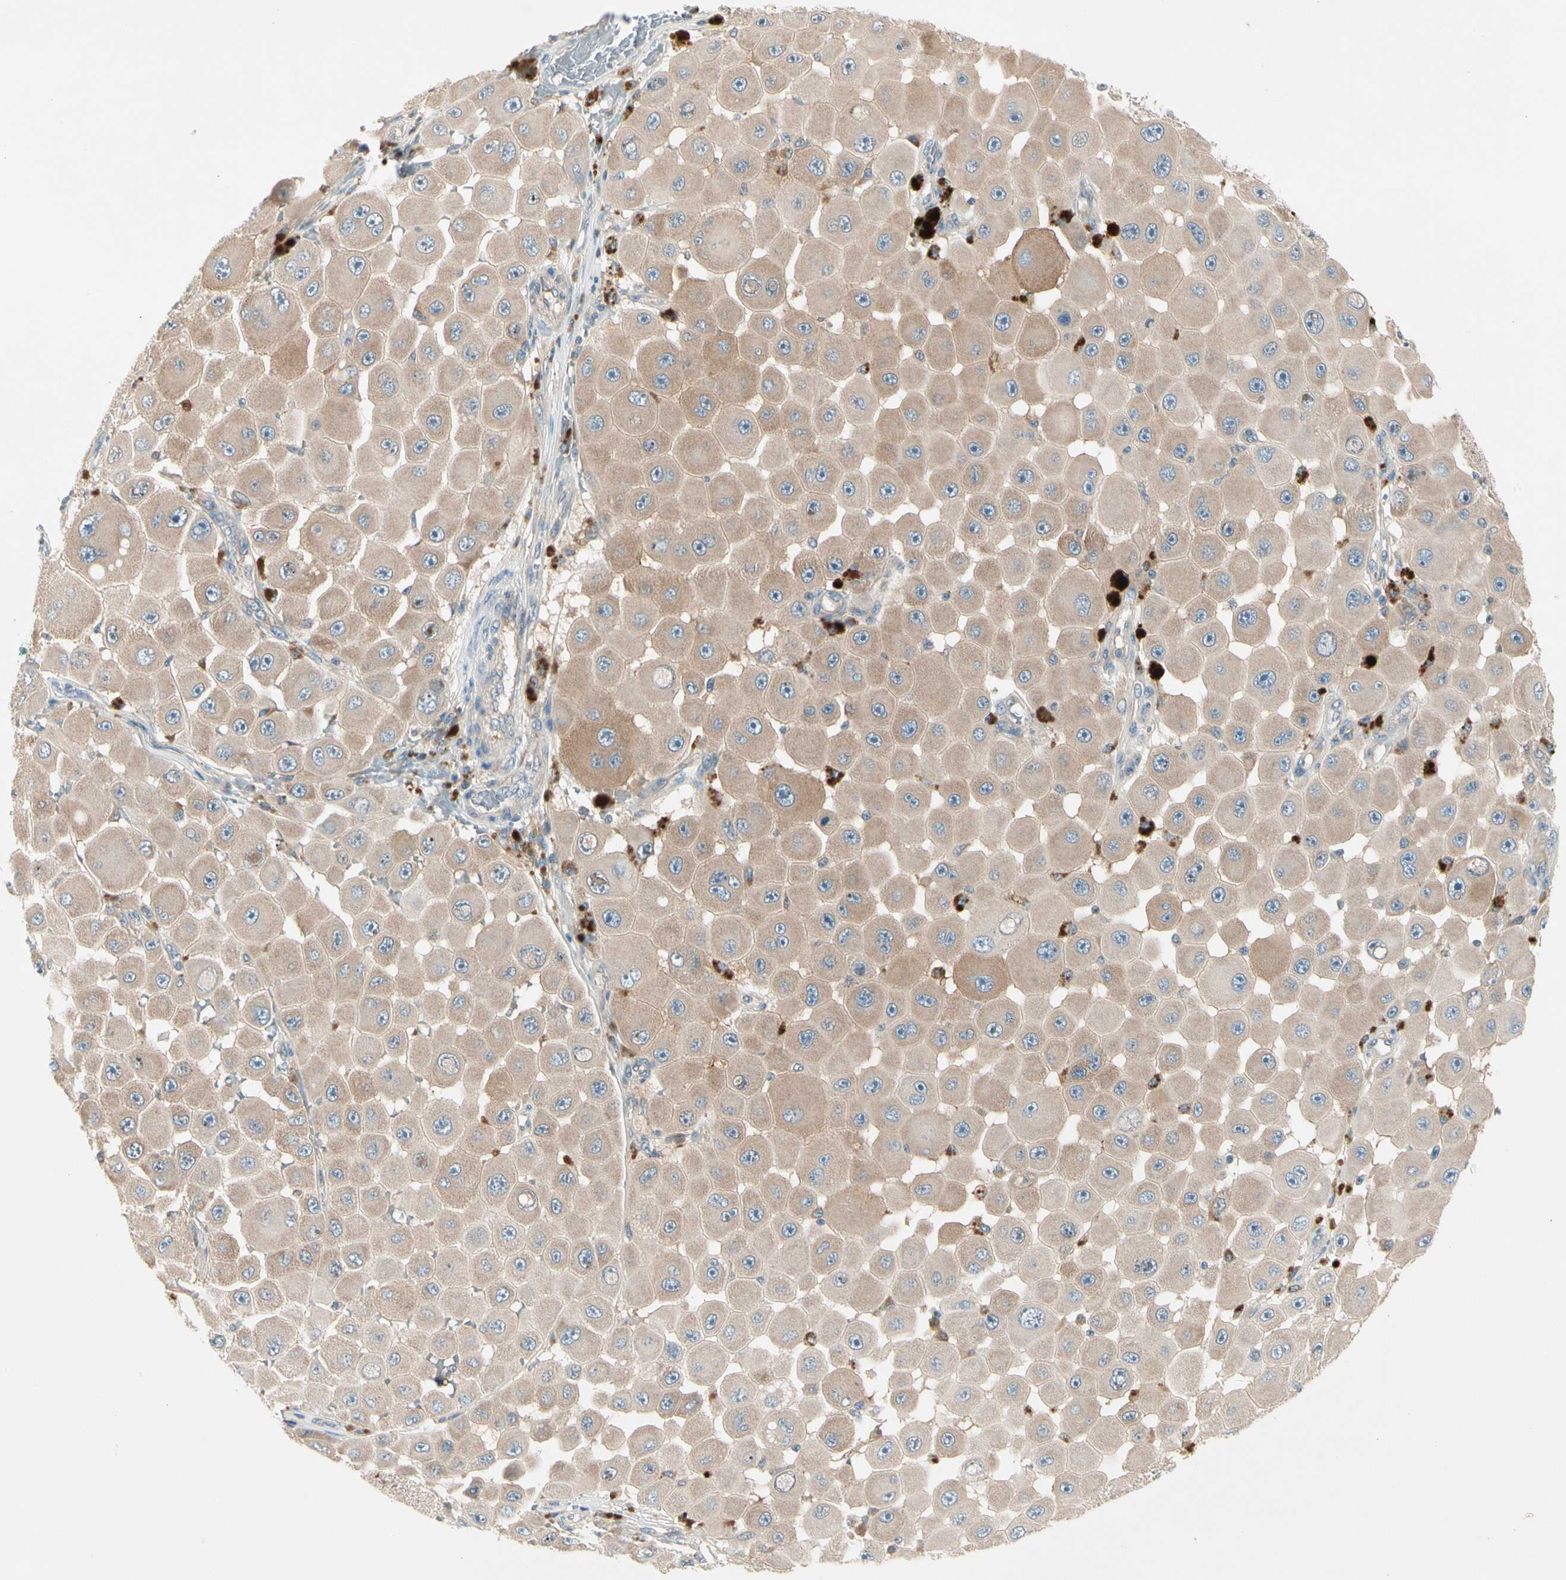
{"staining": {"intensity": "weak", "quantity": ">75%", "location": "cytoplasmic/membranous"}, "tissue": "melanoma", "cell_type": "Tumor cells", "image_type": "cancer", "snomed": [{"axis": "morphology", "description": "Malignant melanoma, NOS"}, {"axis": "topography", "description": "Skin"}], "caption": "This is a photomicrograph of immunohistochemistry staining of melanoma, which shows weak expression in the cytoplasmic/membranous of tumor cells.", "gene": "IL1R1", "patient": {"sex": "female", "age": 81}}